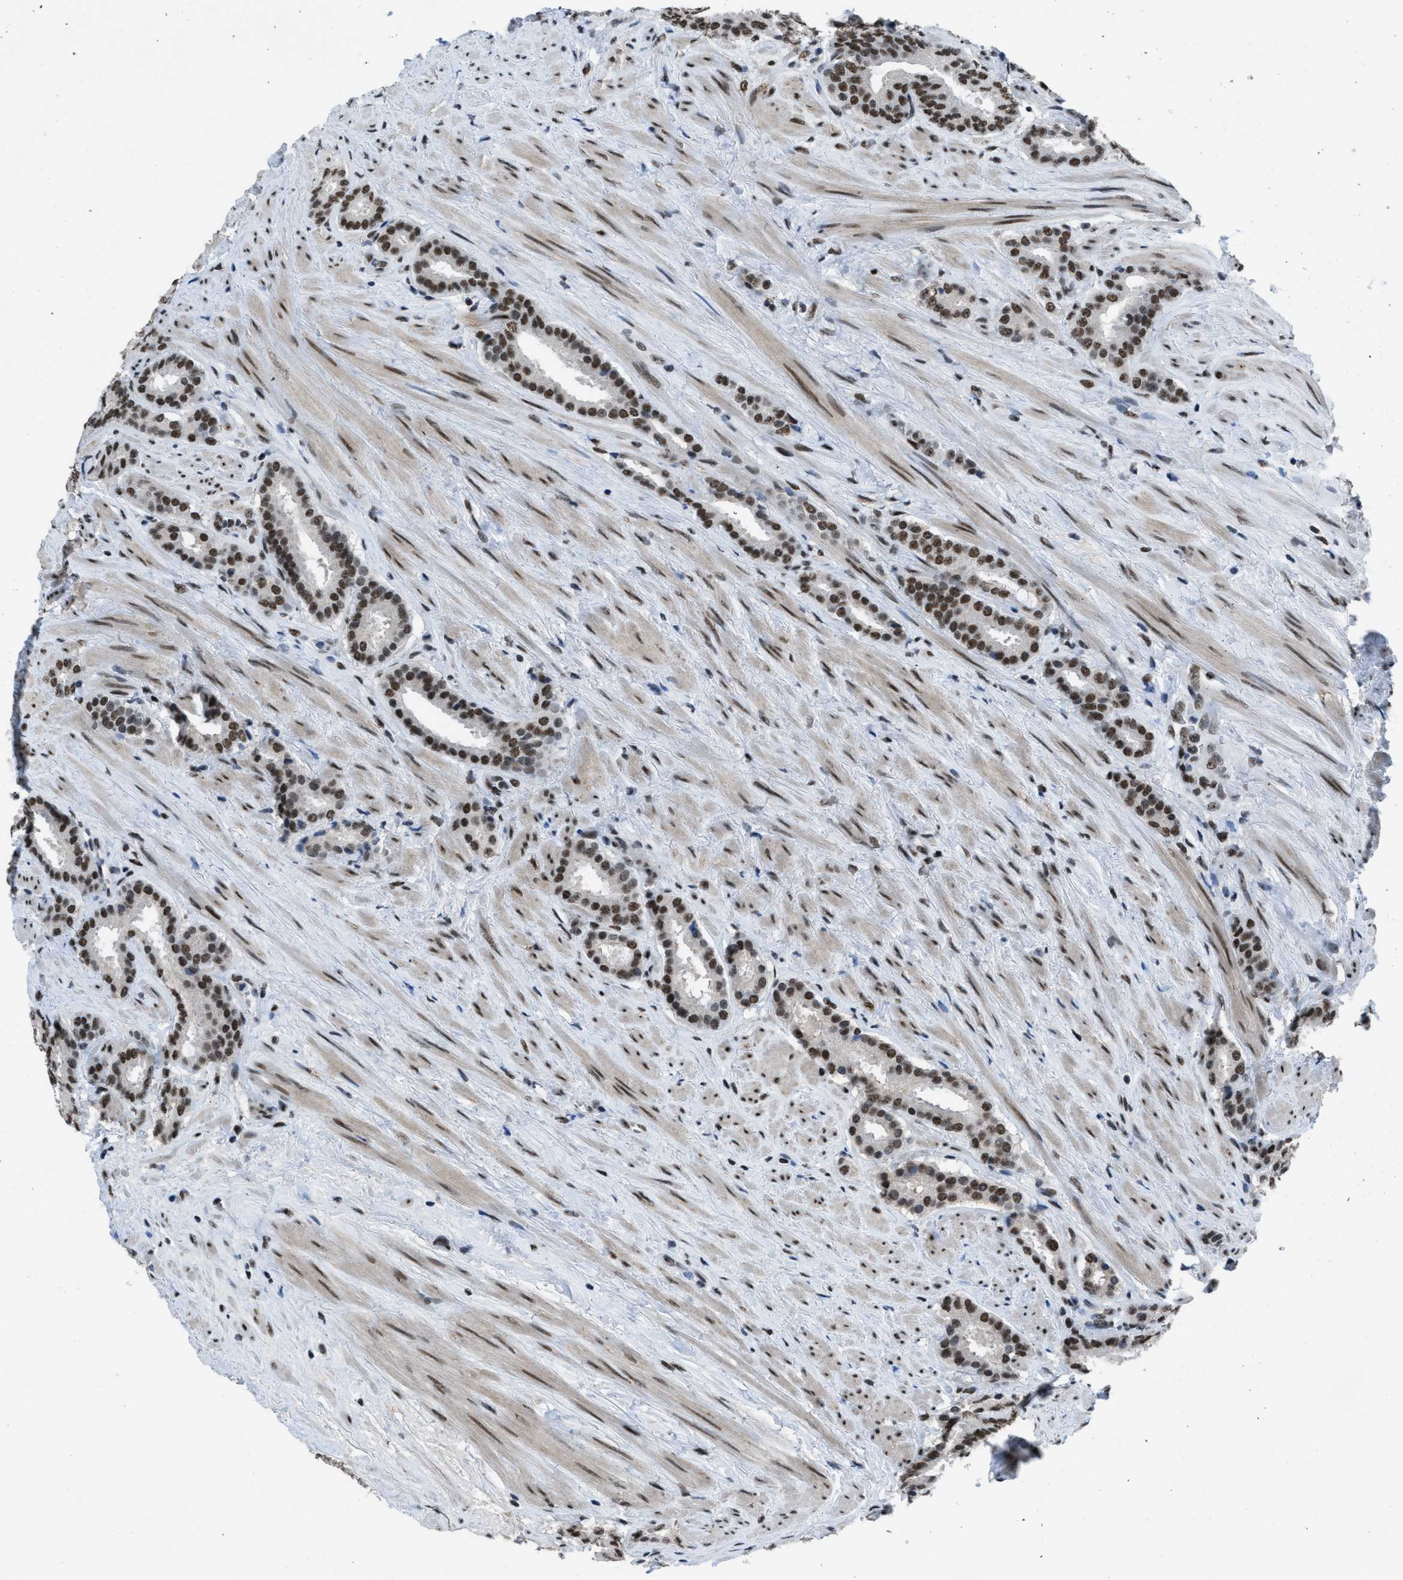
{"staining": {"intensity": "strong", "quantity": ">75%", "location": "nuclear"}, "tissue": "prostate cancer", "cell_type": "Tumor cells", "image_type": "cancer", "snomed": [{"axis": "morphology", "description": "Adenocarcinoma, Low grade"}, {"axis": "topography", "description": "Prostate"}], "caption": "The histopathology image reveals staining of low-grade adenocarcinoma (prostate), revealing strong nuclear protein positivity (brown color) within tumor cells.", "gene": "GATAD2B", "patient": {"sex": "male", "age": 69}}